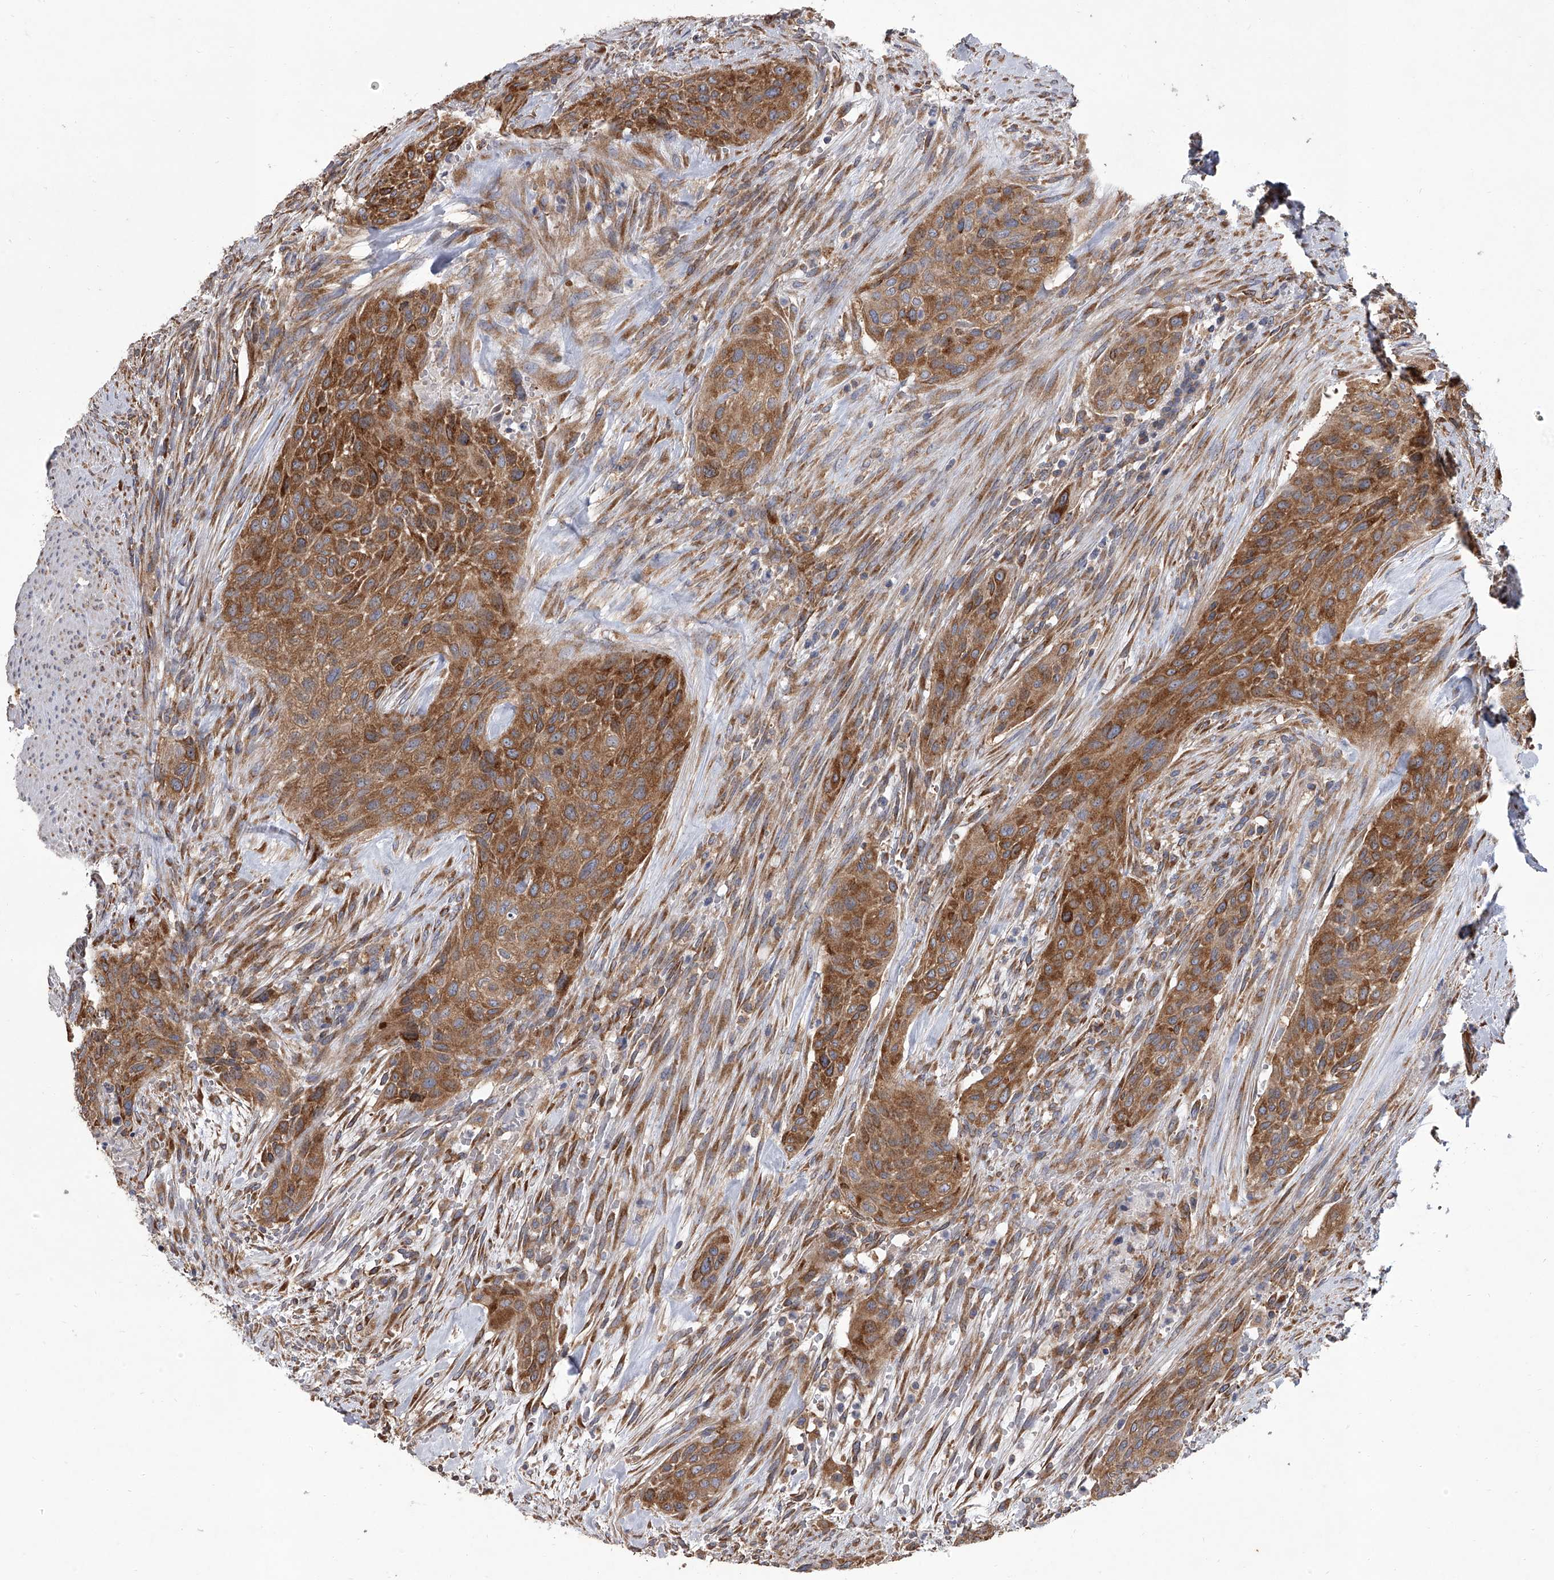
{"staining": {"intensity": "moderate", "quantity": ">75%", "location": "cytoplasmic/membranous"}, "tissue": "urothelial cancer", "cell_type": "Tumor cells", "image_type": "cancer", "snomed": [{"axis": "morphology", "description": "Urothelial carcinoma, High grade"}, {"axis": "topography", "description": "Urinary bladder"}], "caption": "A brown stain shows moderate cytoplasmic/membranous positivity of a protein in human urothelial cancer tumor cells.", "gene": "EIF2S2", "patient": {"sex": "male", "age": 35}}